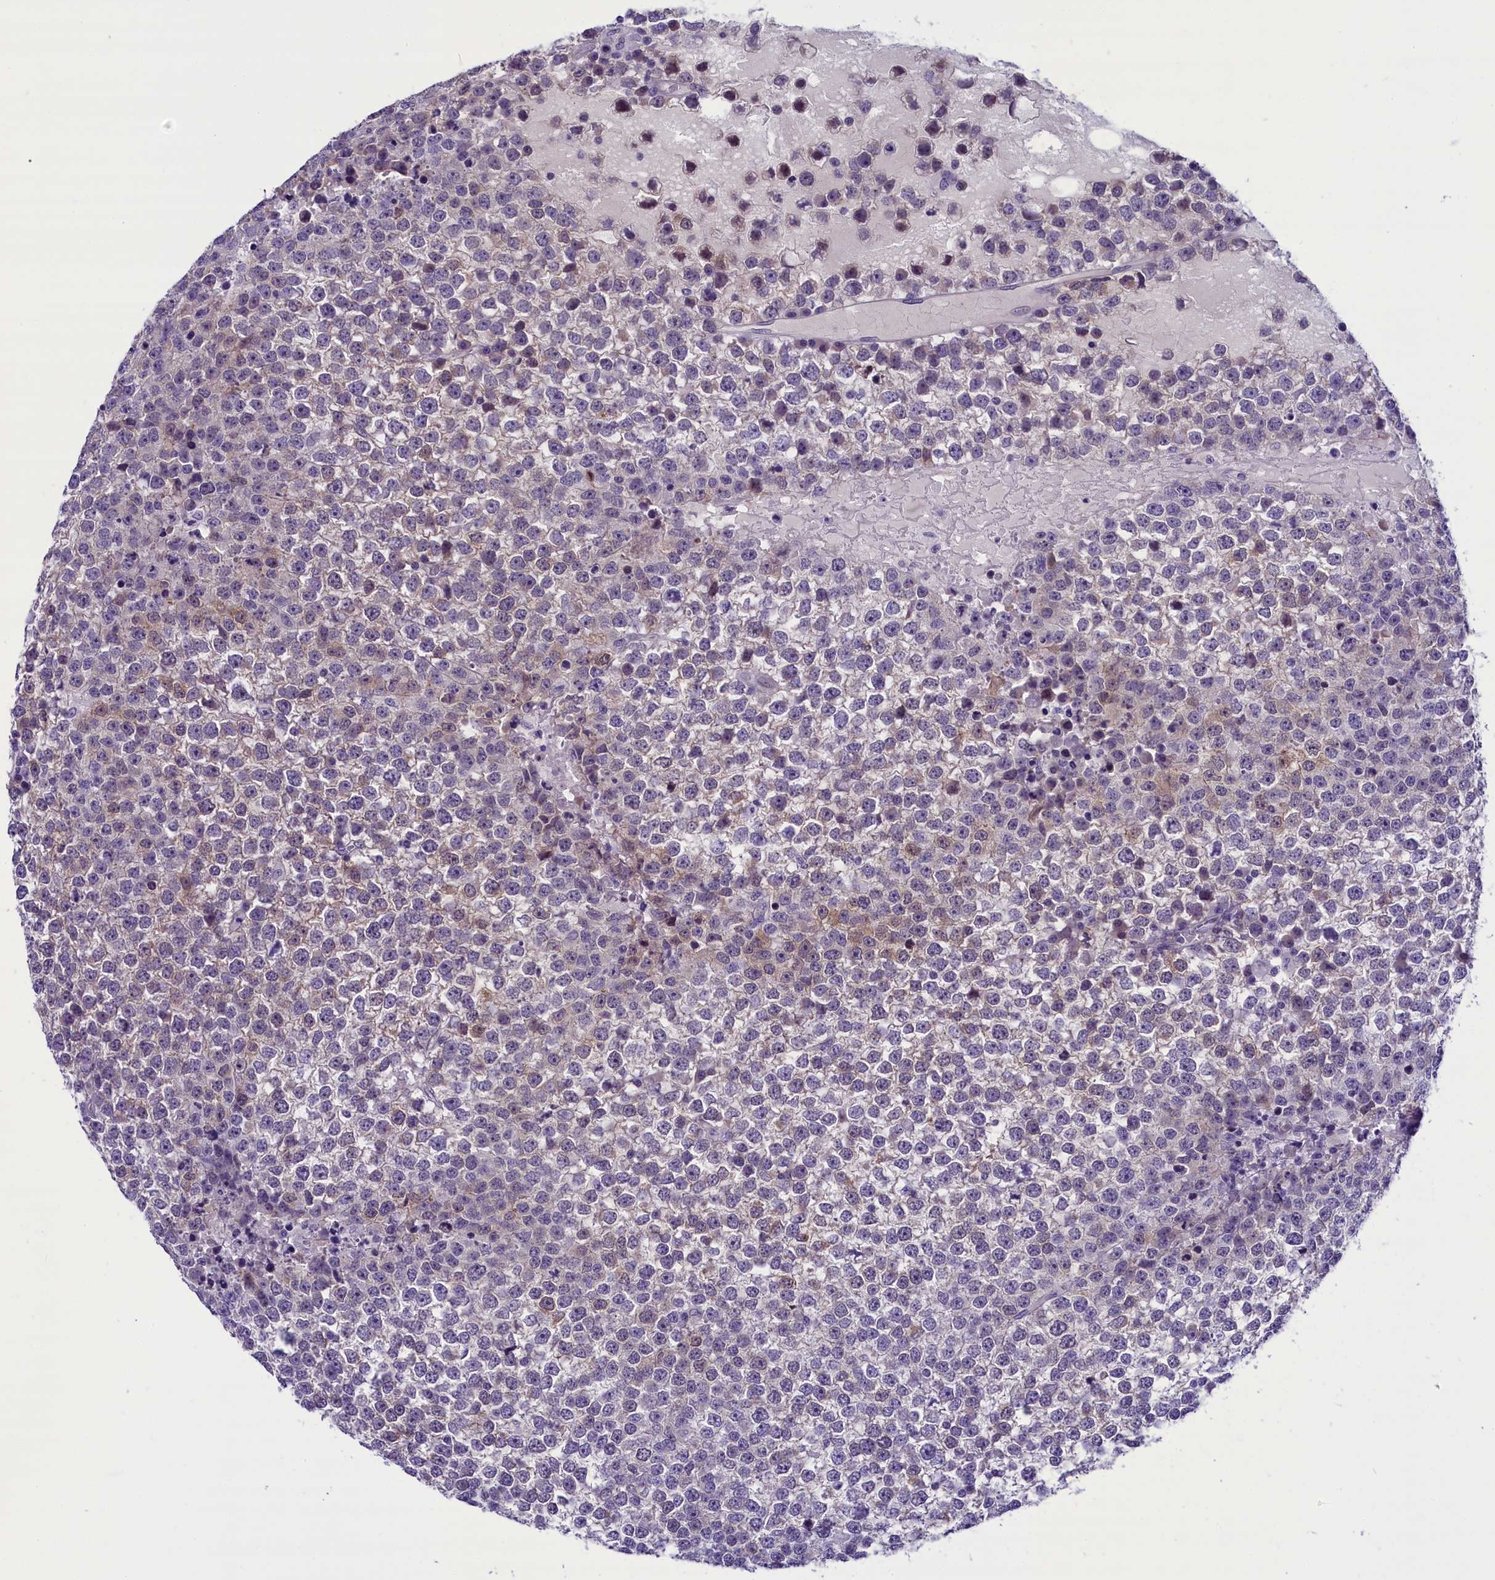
{"staining": {"intensity": "weak", "quantity": "<25%", "location": "cytoplasmic/membranous"}, "tissue": "testis cancer", "cell_type": "Tumor cells", "image_type": "cancer", "snomed": [{"axis": "morphology", "description": "Seminoma, NOS"}, {"axis": "topography", "description": "Testis"}], "caption": "High power microscopy micrograph of an IHC histopathology image of testis seminoma, revealing no significant positivity in tumor cells. (Stains: DAB (3,3'-diaminobenzidine) immunohistochemistry with hematoxylin counter stain, Microscopy: brightfield microscopy at high magnification).", "gene": "PRR15", "patient": {"sex": "male", "age": 65}}